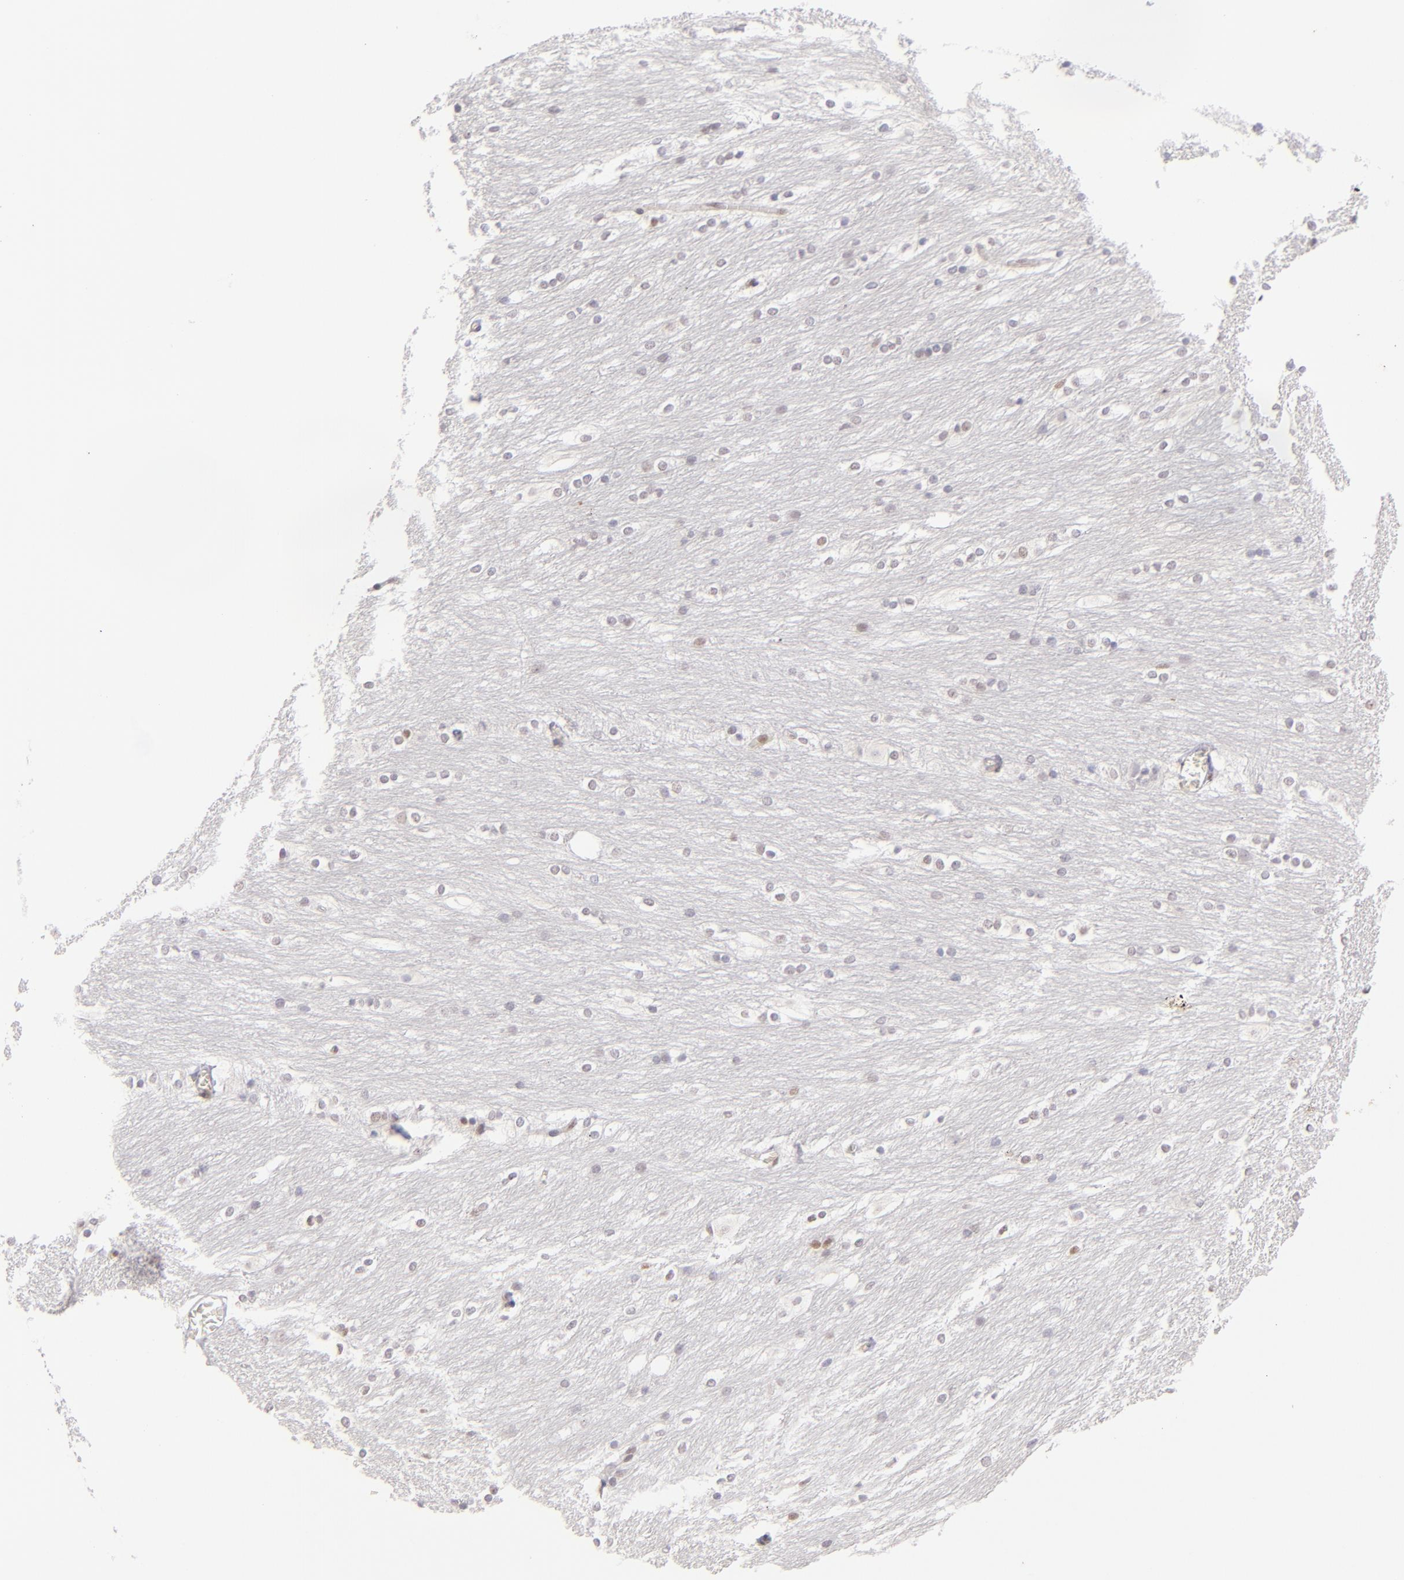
{"staining": {"intensity": "negative", "quantity": "none", "location": "none"}, "tissue": "caudate", "cell_type": "Glial cells", "image_type": "normal", "snomed": [{"axis": "morphology", "description": "Normal tissue, NOS"}, {"axis": "topography", "description": "Lateral ventricle wall"}], "caption": "High power microscopy micrograph of an immunohistochemistry (IHC) photomicrograph of benign caudate, revealing no significant expression in glial cells.", "gene": "POU2F1", "patient": {"sex": "female", "age": 19}}